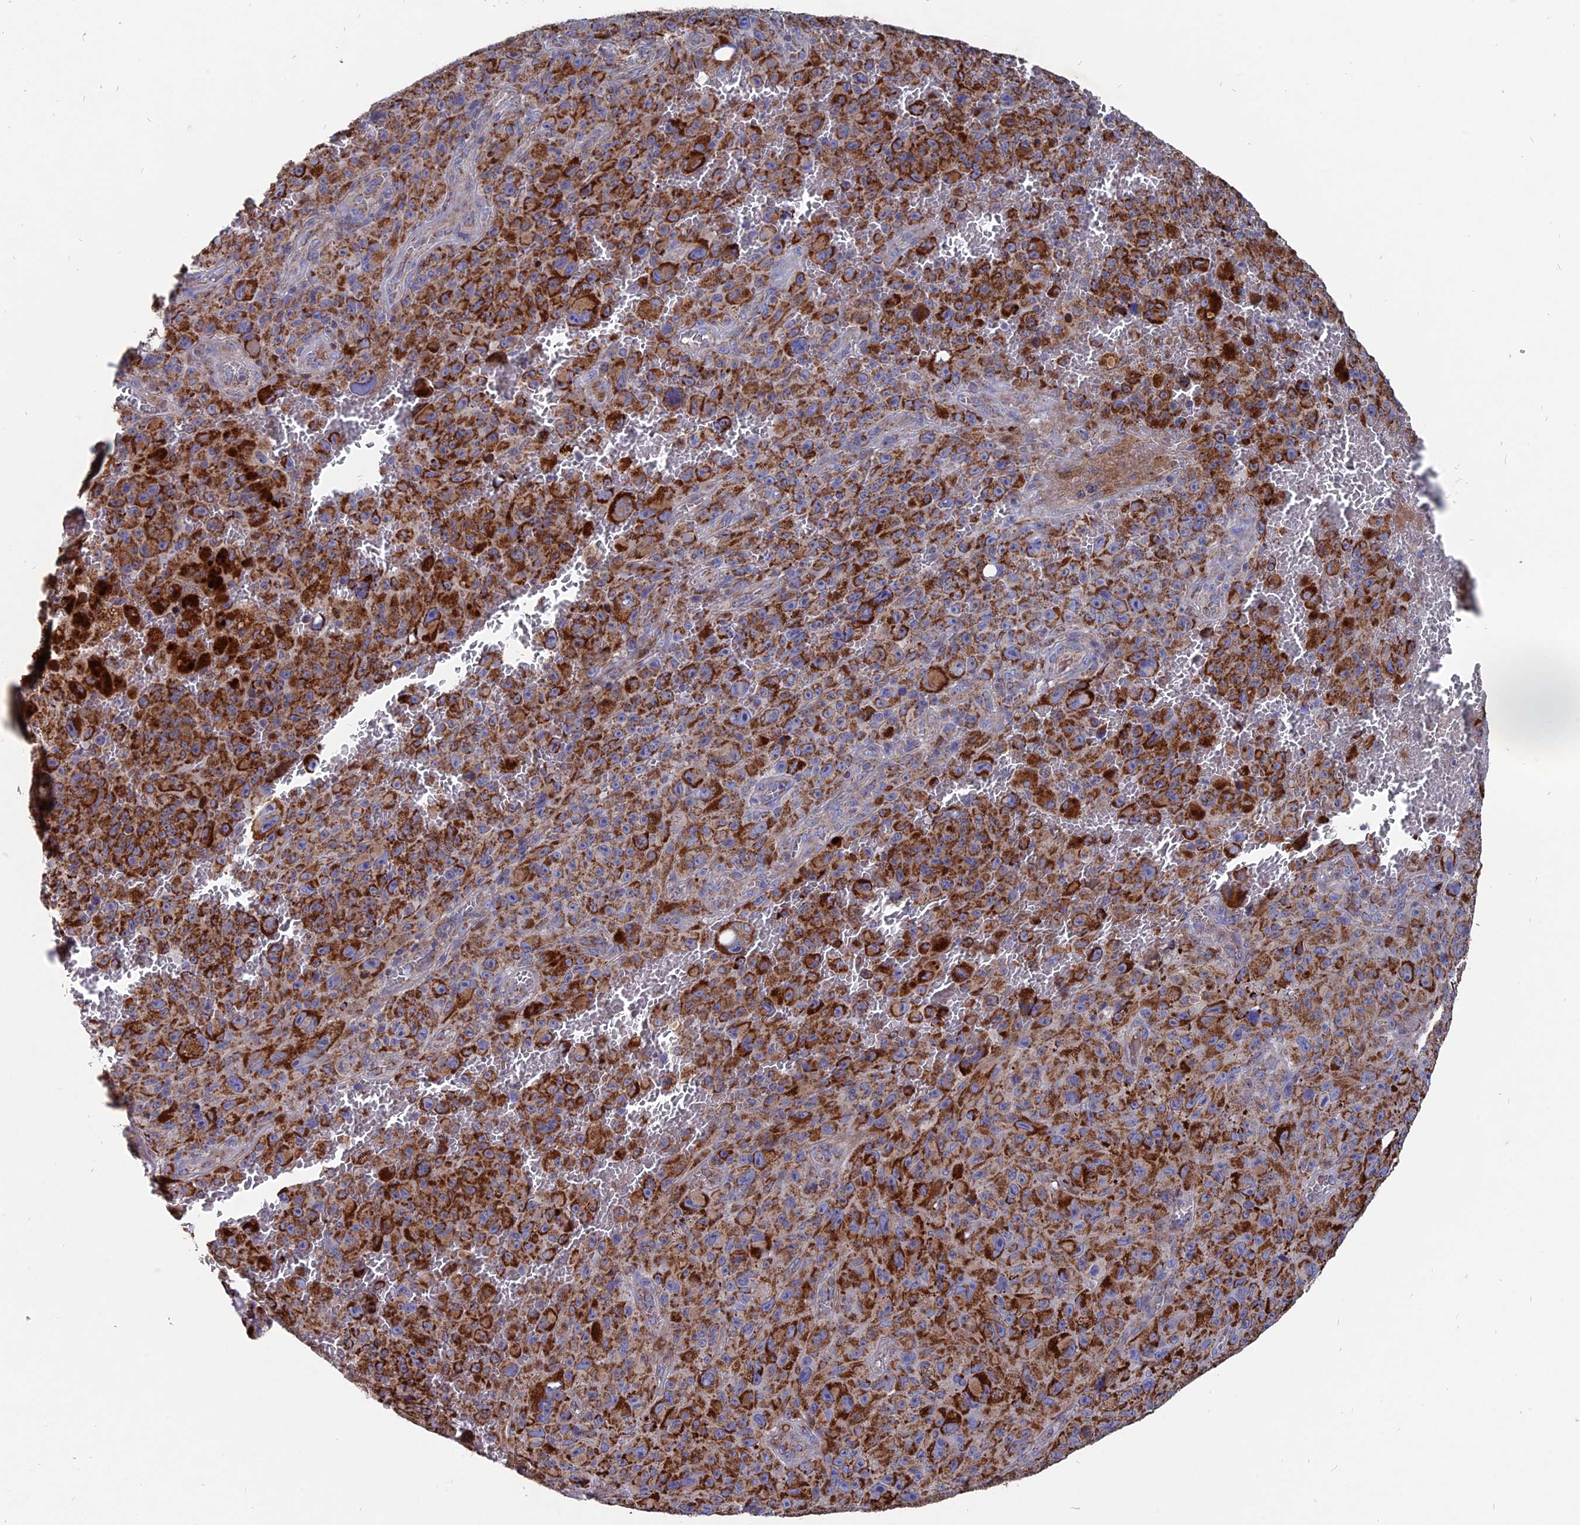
{"staining": {"intensity": "strong", "quantity": ">75%", "location": "cytoplasmic/membranous"}, "tissue": "melanoma", "cell_type": "Tumor cells", "image_type": "cancer", "snomed": [{"axis": "morphology", "description": "Malignant melanoma, NOS"}, {"axis": "topography", "description": "Skin"}], "caption": "This histopathology image shows melanoma stained with immunohistochemistry (IHC) to label a protein in brown. The cytoplasmic/membranous of tumor cells show strong positivity for the protein. Nuclei are counter-stained blue.", "gene": "TGFA", "patient": {"sex": "female", "age": 82}}